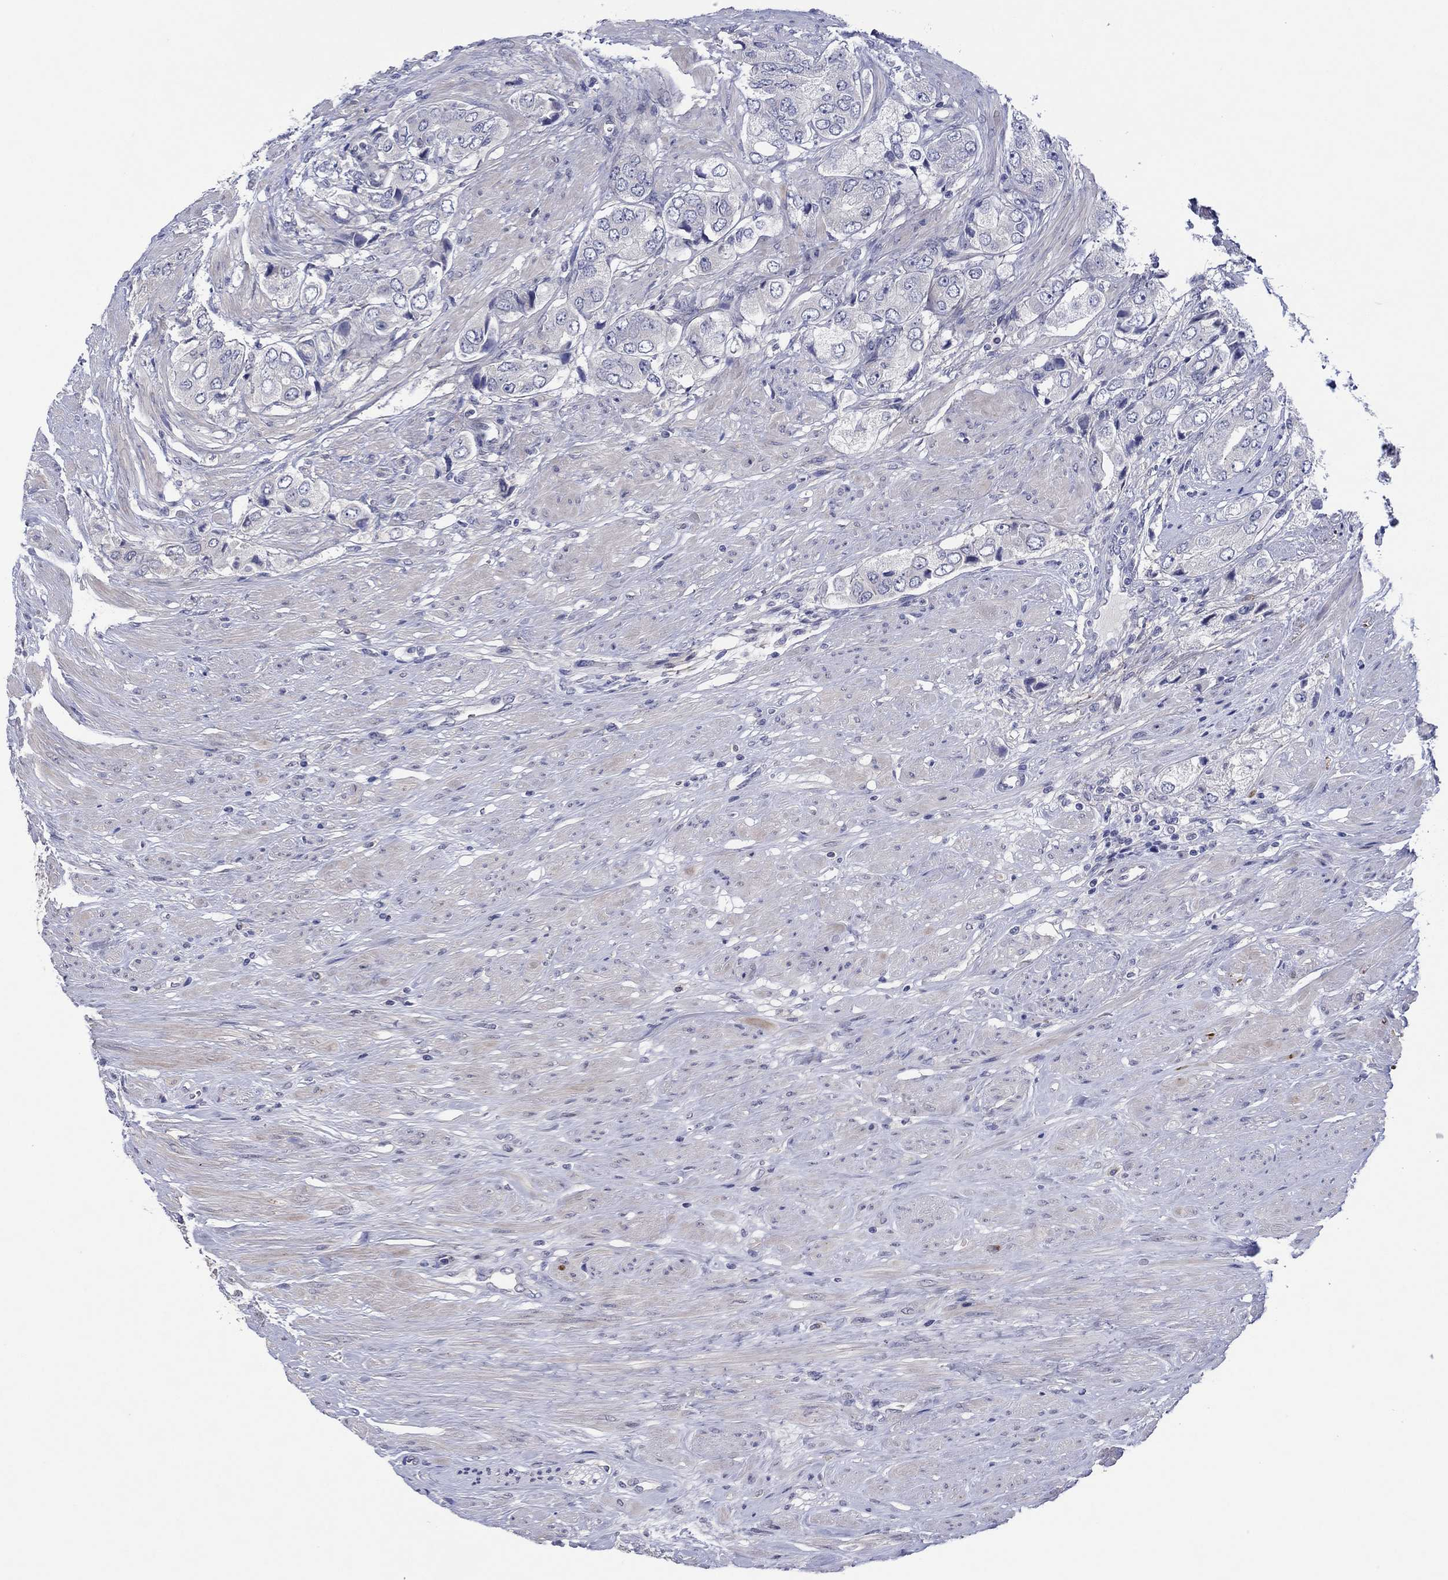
{"staining": {"intensity": "negative", "quantity": "none", "location": "none"}, "tissue": "prostate cancer", "cell_type": "Tumor cells", "image_type": "cancer", "snomed": [{"axis": "morphology", "description": "Adenocarcinoma, Low grade"}, {"axis": "topography", "description": "Prostate"}], "caption": "High magnification brightfield microscopy of prostate low-grade adenocarcinoma stained with DAB (3,3'-diaminobenzidine) (brown) and counterstained with hematoxylin (blue): tumor cells show no significant expression.", "gene": "HDC", "patient": {"sex": "male", "age": 69}}